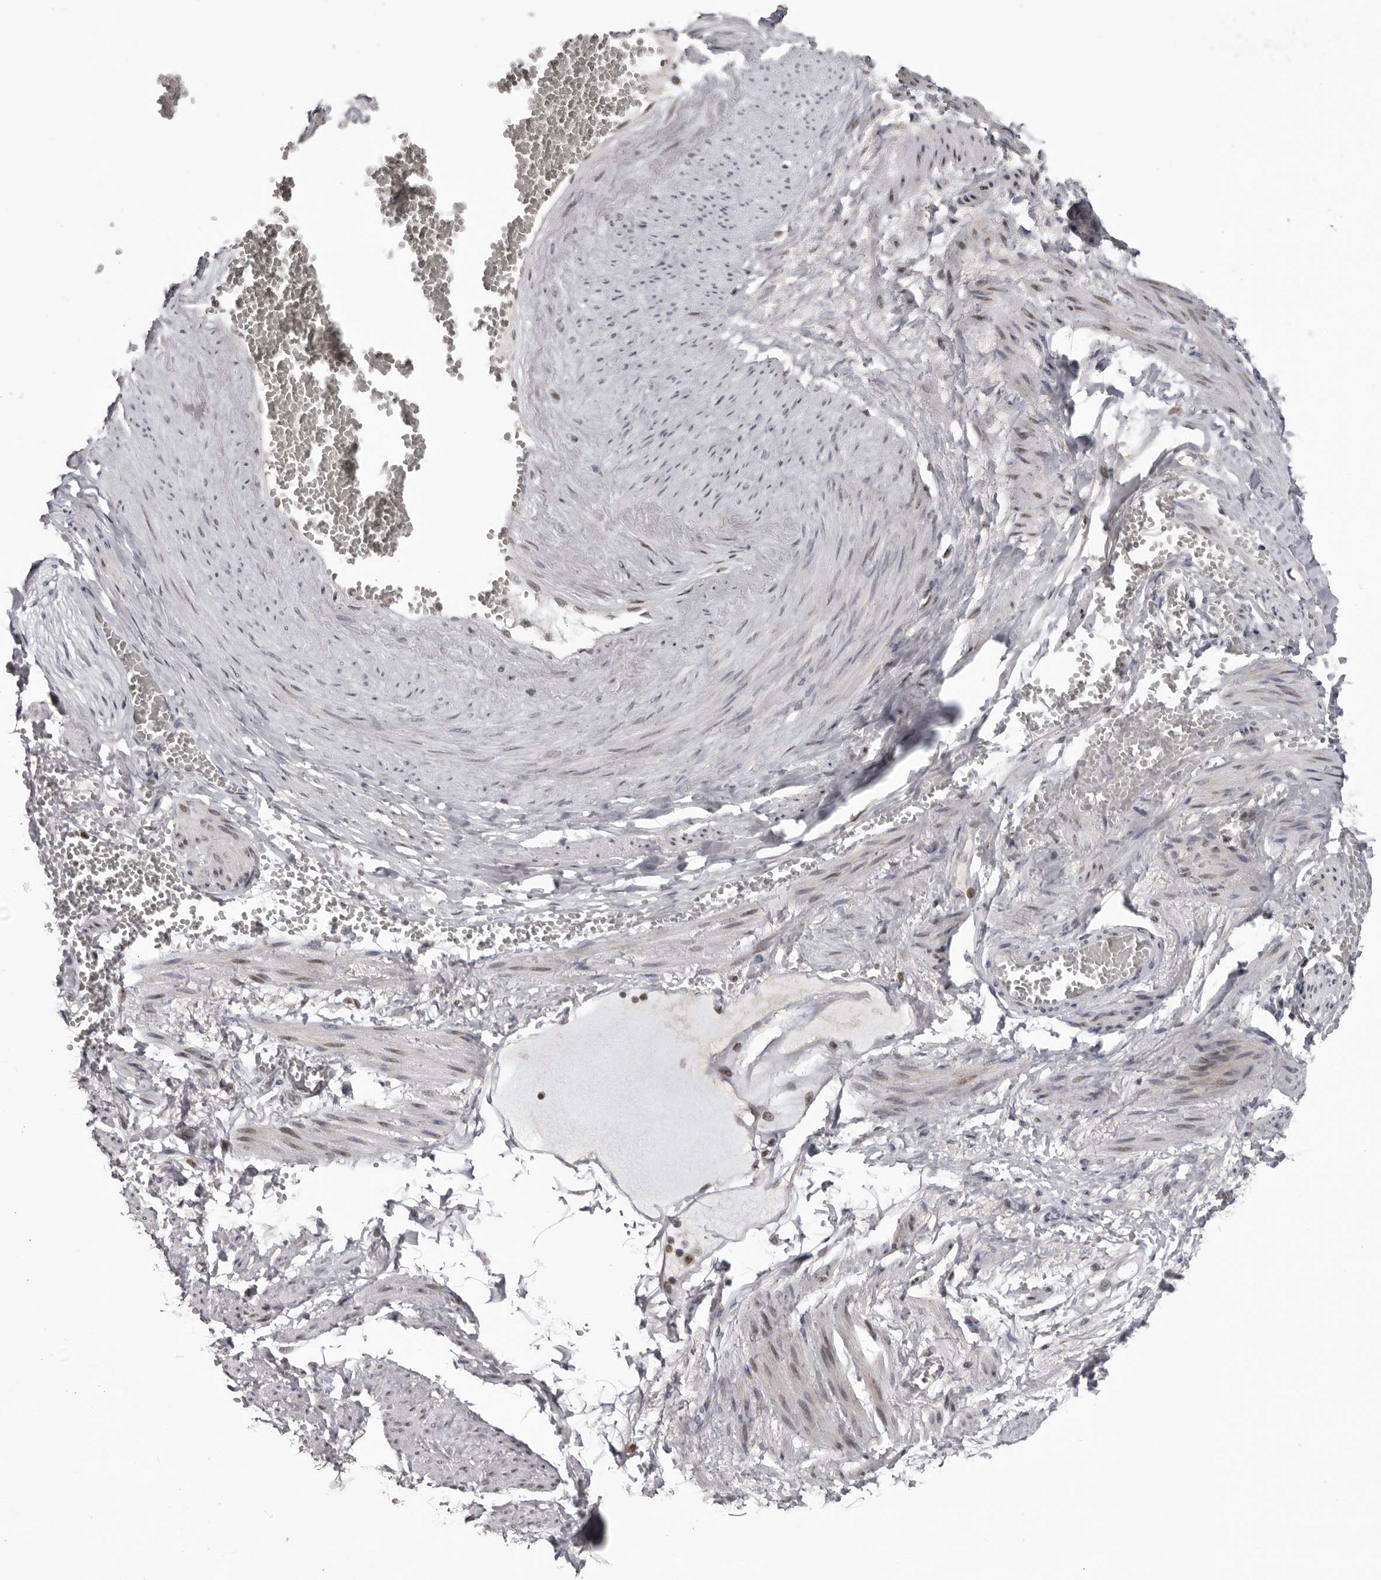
{"staining": {"intensity": "moderate", "quantity": "25%-75%", "location": "none"}, "tissue": "soft tissue", "cell_type": "Chondrocytes", "image_type": "normal", "snomed": [{"axis": "morphology", "description": "Normal tissue, NOS"}, {"axis": "topography", "description": "Smooth muscle"}, {"axis": "topography", "description": "Peripheral nerve tissue"}], "caption": "A brown stain highlights moderate None expression of a protein in chondrocytes of benign human soft tissue. The staining is performed using DAB brown chromogen to label protein expression. The nuclei are counter-stained blue using hematoxylin.", "gene": "C17orf99", "patient": {"sex": "female", "age": 39}}